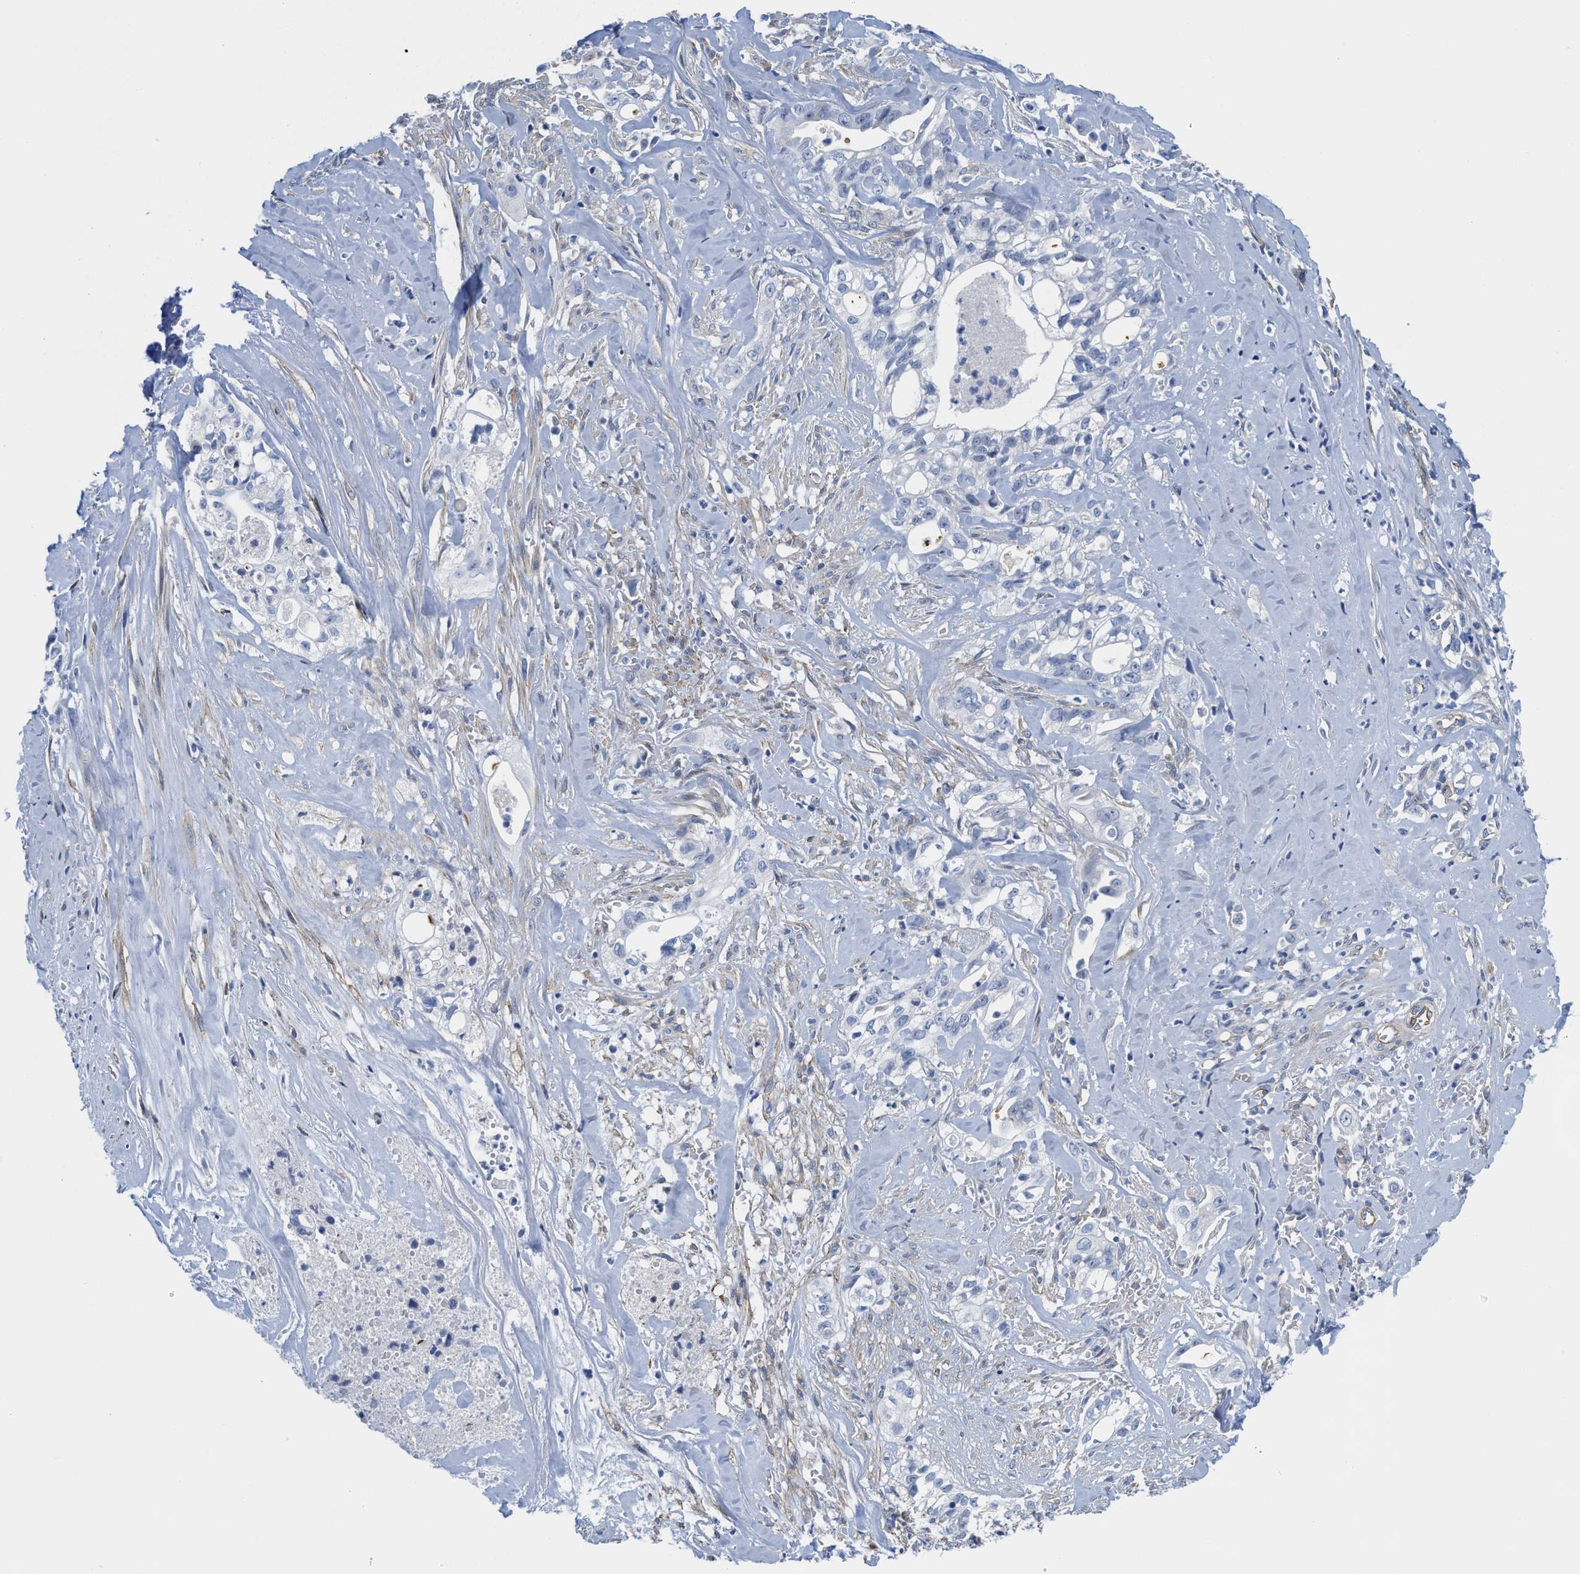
{"staining": {"intensity": "negative", "quantity": "none", "location": "none"}, "tissue": "liver cancer", "cell_type": "Tumor cells", "image_type": "cancer", "snomed": [{"axis": "morphology", "description": "Cholangiocarcinoma"}, {"axis": "topography", "description": "Liver"}], "caption": "DAB (3,3'-diaminobenzidine) immunohistochemical staining of human liver cholangiocarcinoma demonstrates no significant expression in tumor cells.", "gene": "TUB", "patient": {"sex": "female", "age": 70}}